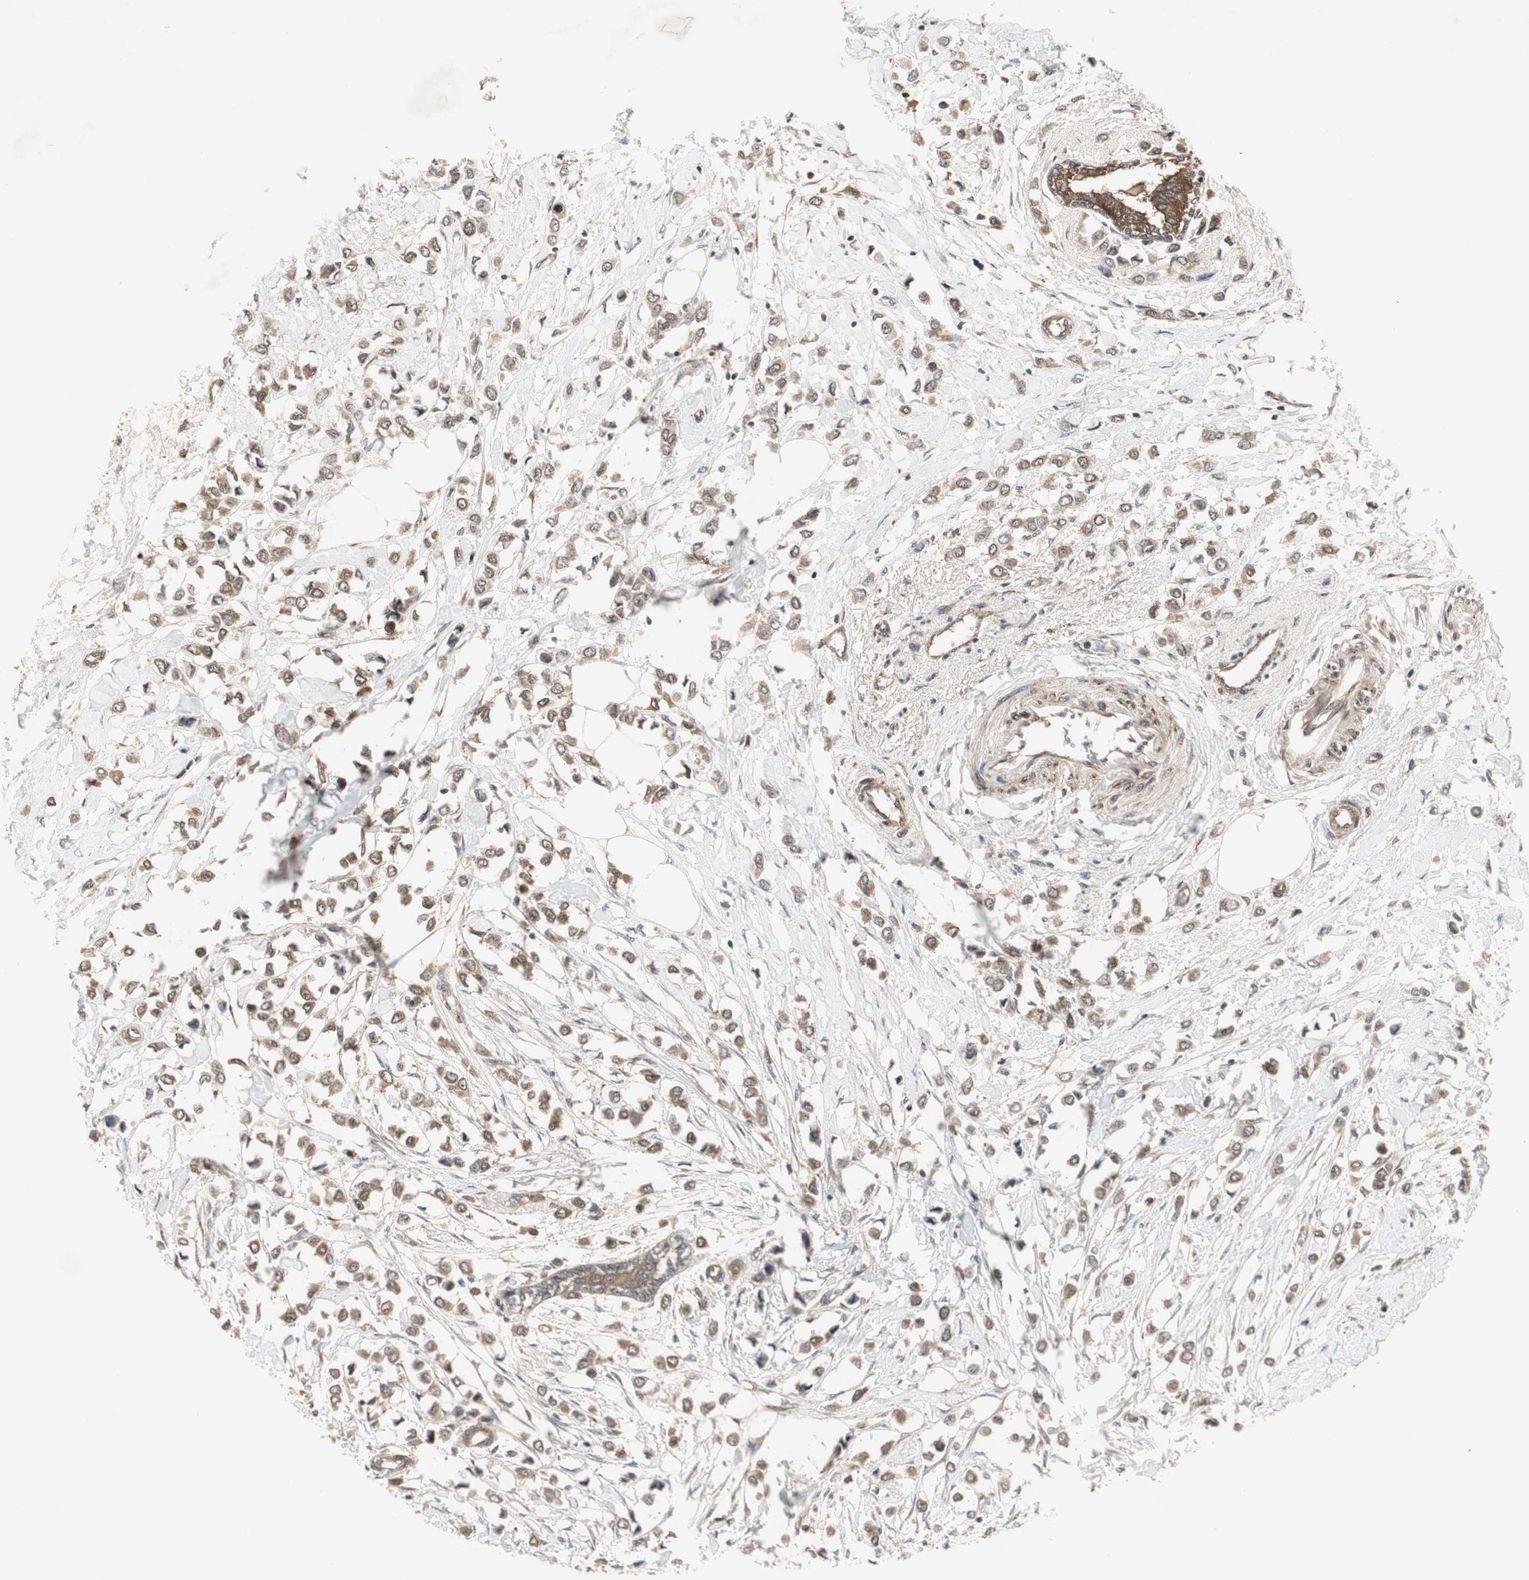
{"staining": {"intensity": "weak", "quantity": ">75%", "location": "cytoplasmic/membranous"}, "tissue": "breast cancer", "cell_type": "Tumor cells", "image_type": "cancer", "snomed": [{"axis": "morphology", "description": "Lobular carcinoma"}, {"axis": "topography", "description": "Breast"}], "caption": "IHC (DAB) staining of human breast cancer exhibits weak cytoplasmic/membranous protein positivity in approximately >75% of tumor cells.", "gene": "IRS1", "patient": {"sex": "female", "age": 51}}